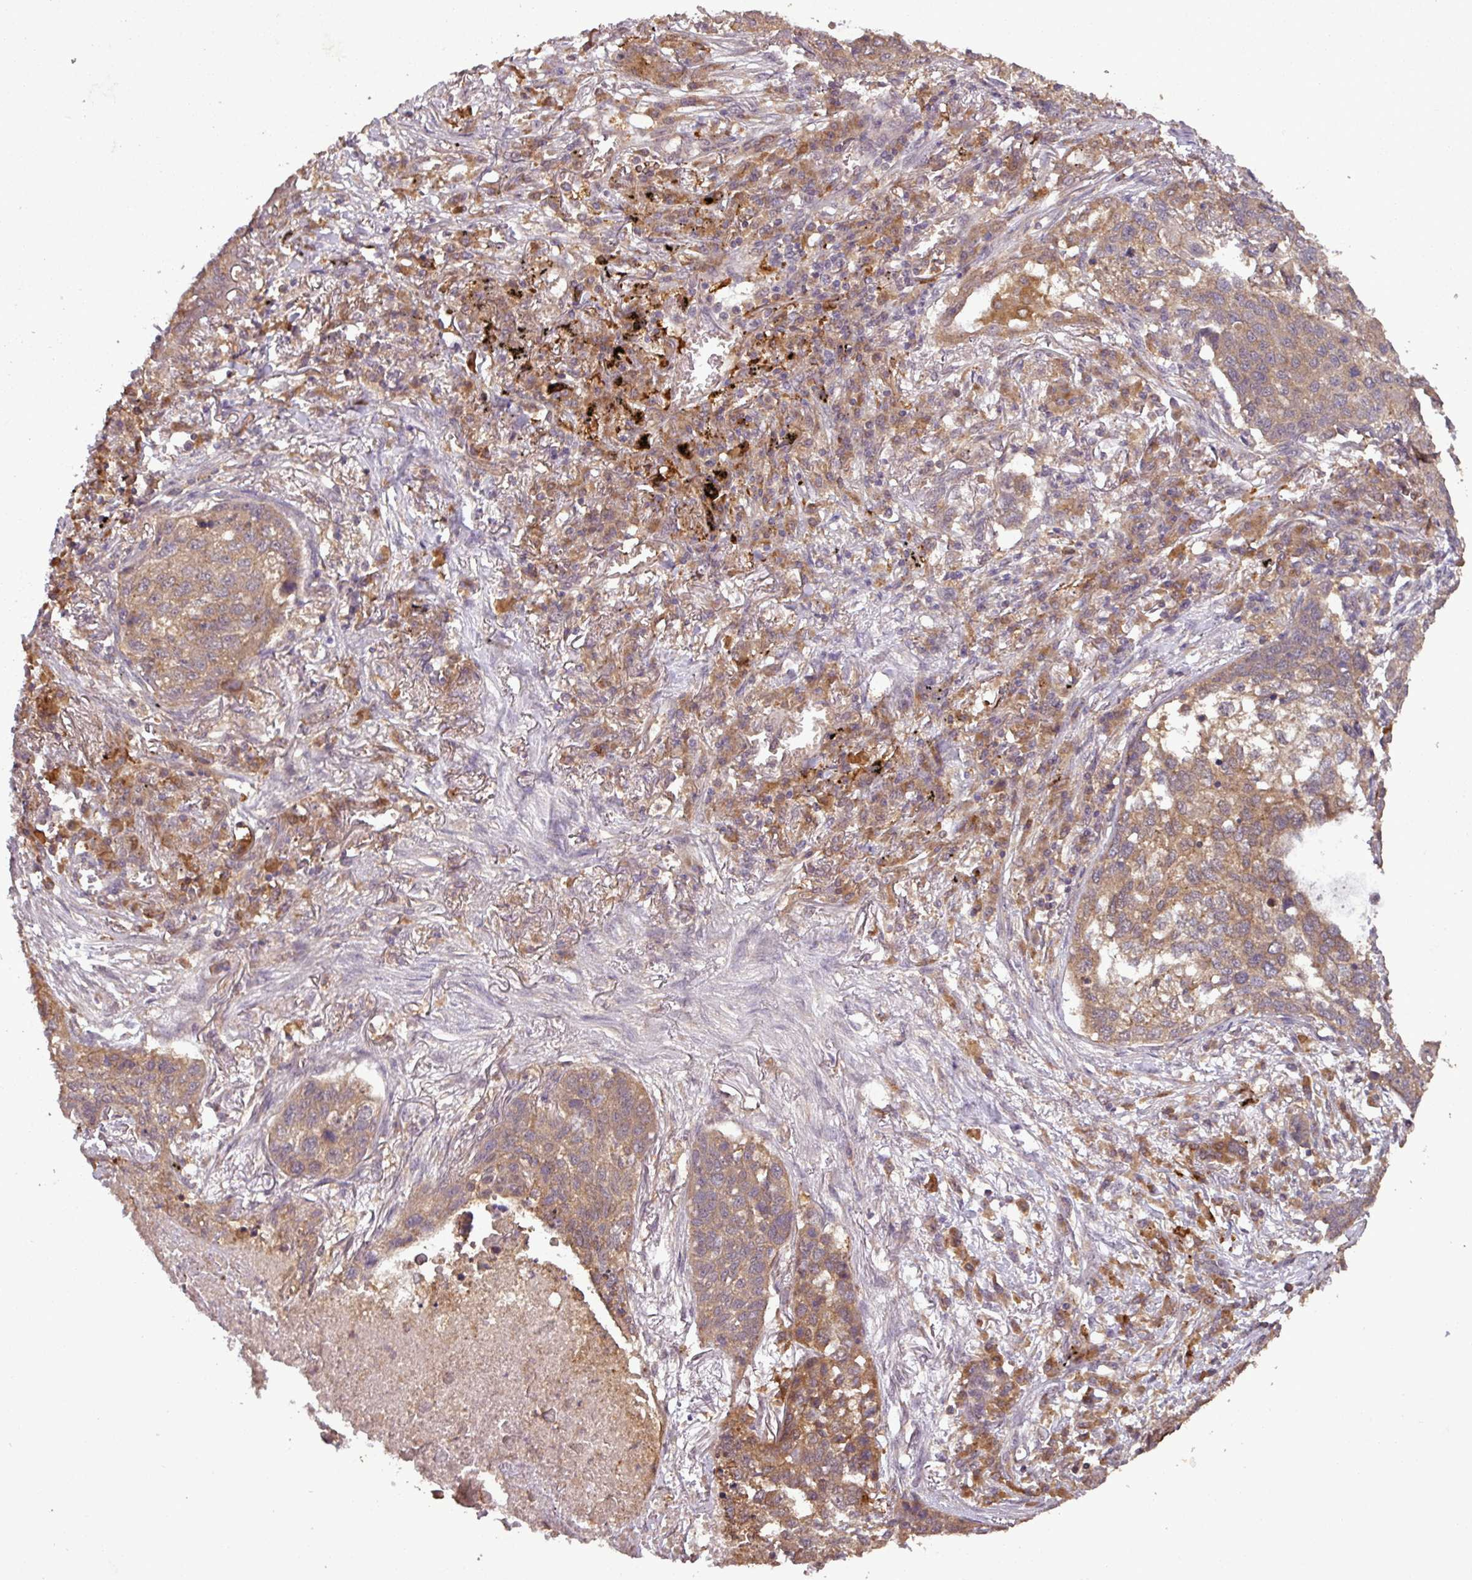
{"staining": {"intensity": "moderate", "quantity": "25%-75%", "location": "cytoplasmic/membranous"}, "tissue": "lung cancer", "cell_type": "Tumor cells", "image_type": "cancer", "snomed": [{"axis": "morphology", "description": "Squamous cell carcinoma, NOS"}, {"axis": "topography", "description": "Lung"}], "caption": "This image displays lung cancer stained with immunohistochemistry (IHC) to label a protein in brown. The cytoplasmic/membranous of tumor cells show moderate positivity for the protein. Nuclei are counter-stained blue.", "gene": "NT5C3A", "patient": {"sex": "female", "age": 63}}